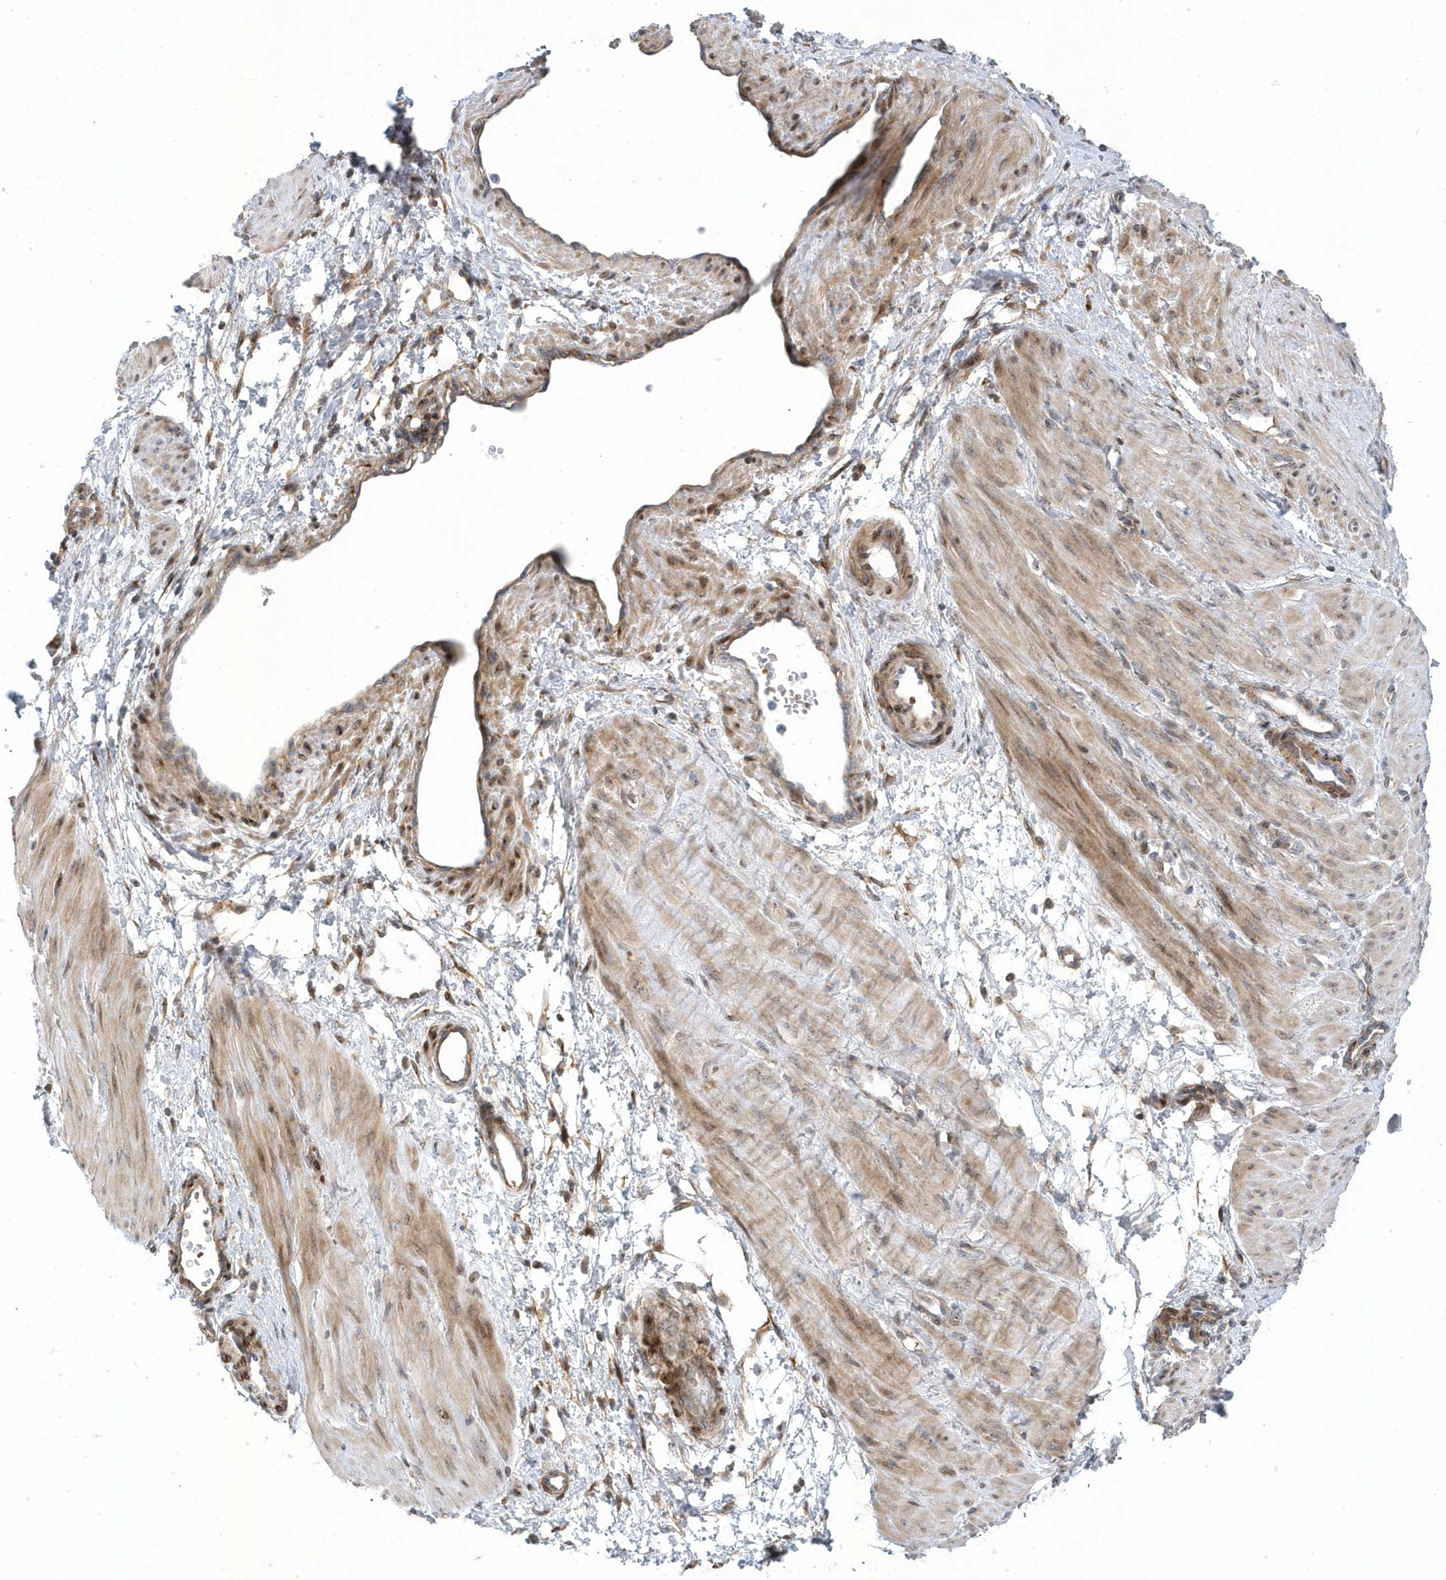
{"staining": {"intensity": "moderate", "quantity": ">75%", "location": "cytoplasmic/membranous,nuclear"}, "tissue": "smooth muscle", "cell_type": "Smooth muscle cells", "image_type": "normal", "snomed": [{"axis": "morphology", "description": "Normal tissue, NOS"}, {"axis": "topography", "description": "Endometrium"}], "caption": "This is a histology image of immunohistochemistry (IHC) staining of unremarkable smooth muscle, which shows moderate expression in the cytoplasmic/membranous,nuclear of smooth muscle cells.", "gene": "MAP7D3", "patient": {"sex": "female", "age": 33}}